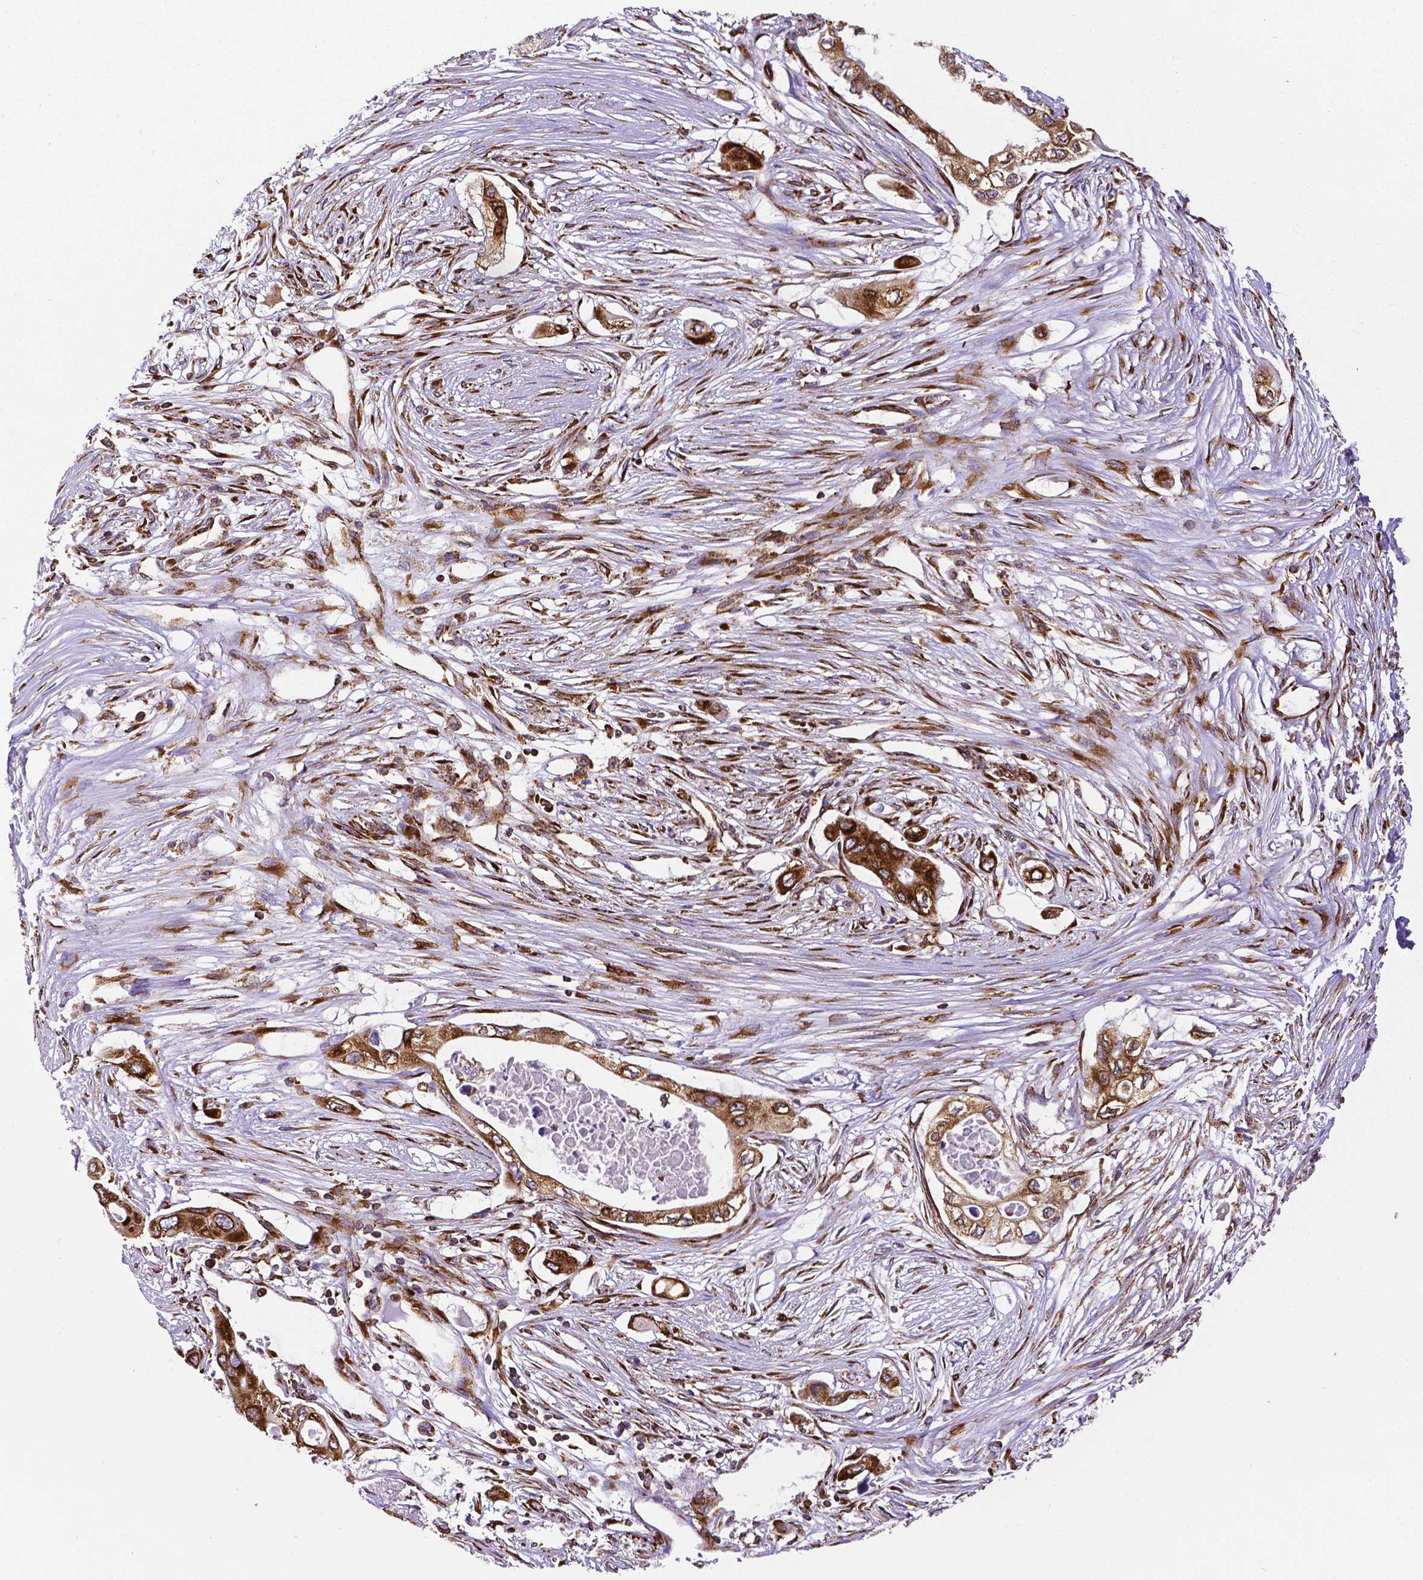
{"staining": {"intensity": "strong", "quantity": ">75%", "location": "cytoplasmic/membranous"}, "tissue": "pancreatic cancer", "cell_type": "Tumor cells", "image_type": "cancer", "snomed": [{"axis": "morphology", "description": "Adenocarcinoma, NOS"}, {"axis": "topography", "description": "Pancreas"}], "caption": "A high amount of strong cytoplasmic/membranous staining is identified in about >75% of tumor cells in adenocarcinoma (pancreatic) tissue.", "gene": "MTDH", "patient": {"sex": "female", "age": 63}}